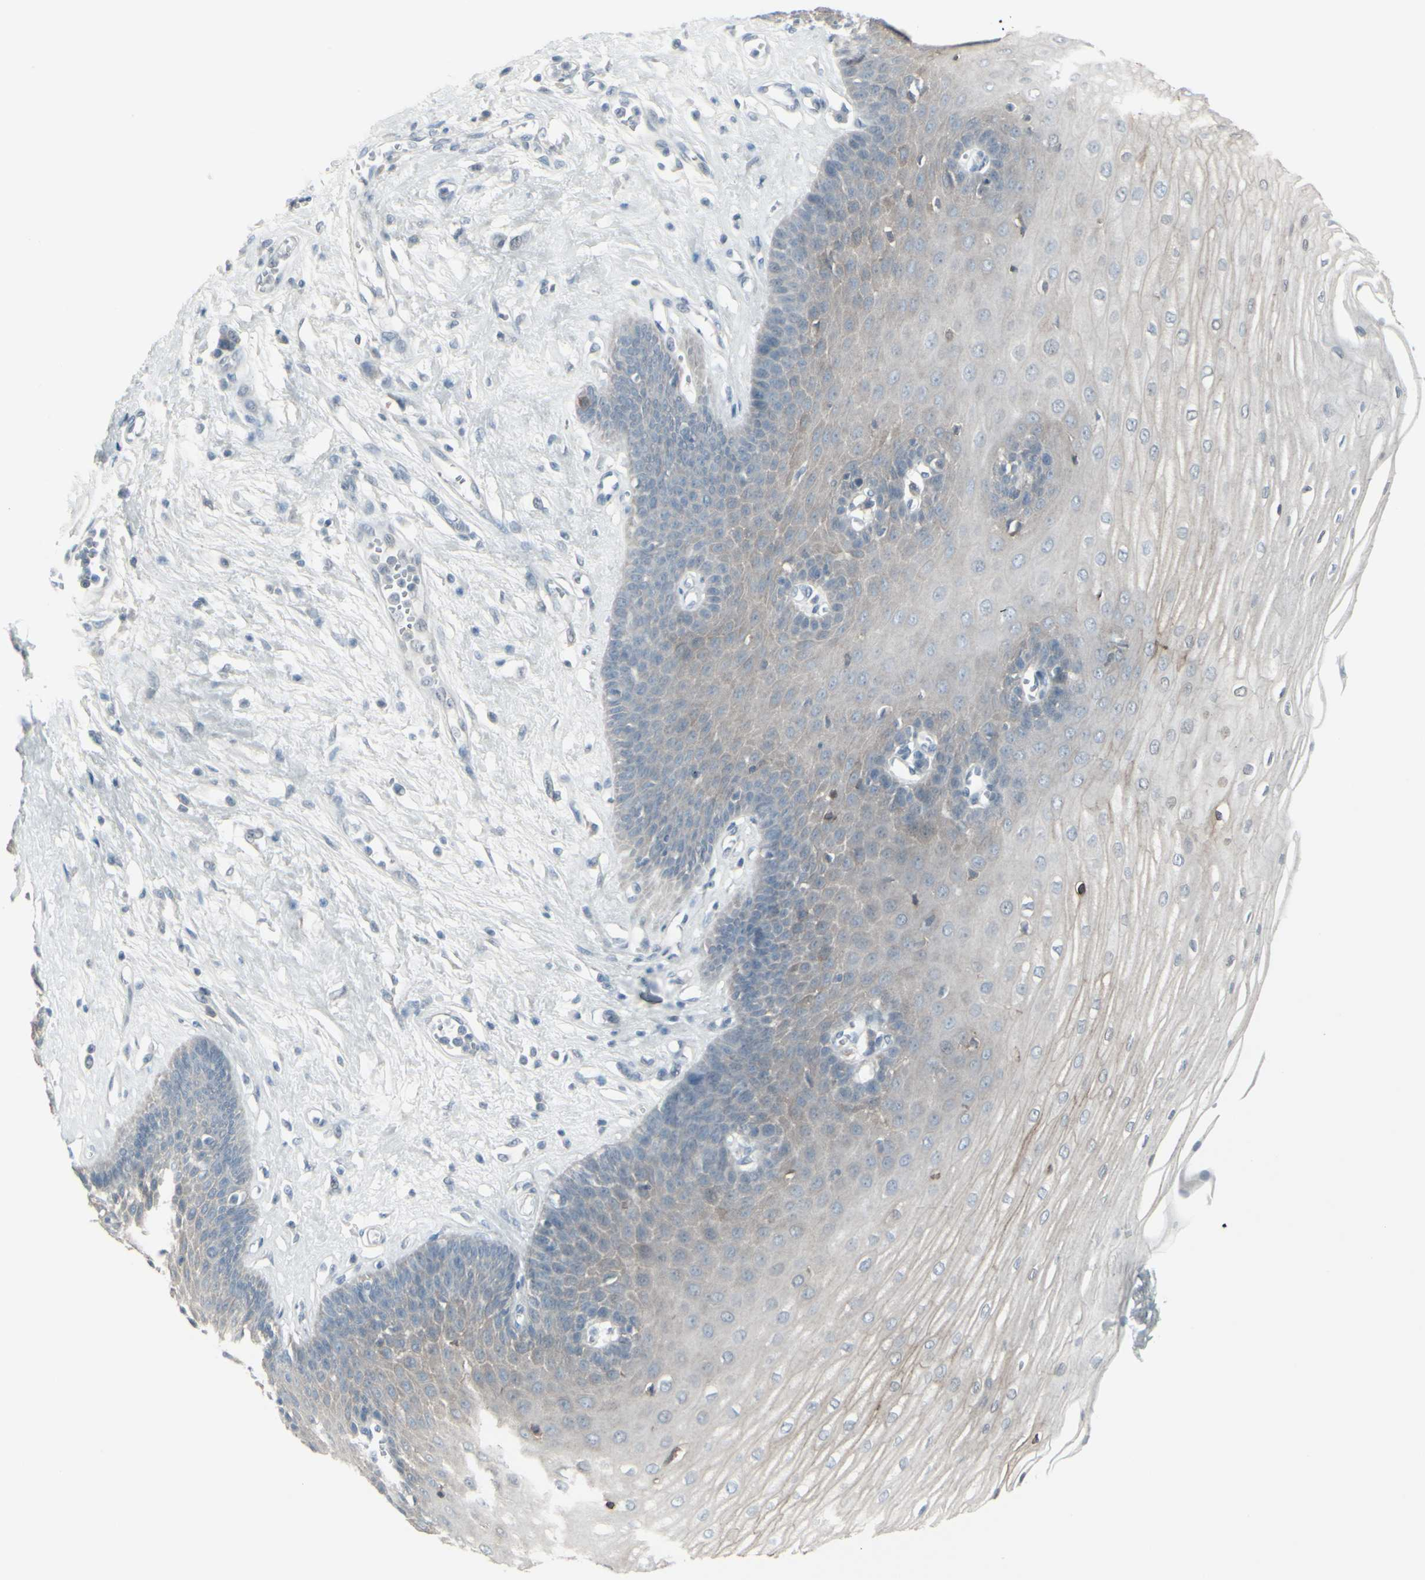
{"staining": {"intensity": "weak", "quantity": "25%-75%", "location": "cytoplasmic/membranous"}, "tissue": "esophagus", "cell_type": "Squamous epithelial cells", "image_type": "normal", "snomed": [{"axis": "morphology", "description": "Normal tissue, NOS"}, {"axis": "morphology", "description": "Squamous cell carcinoma, NOS"}, {"axis": "topography", "description": "Esophagus"}], "caption": "Protein staining demonstrates weak cytoplasmic/membranous positivity in approximately 25%-75% of squamous epithelial cells in benign esophagus.", "gene": "RAB3A", "patient": {"sex": "male", "age": 65}}